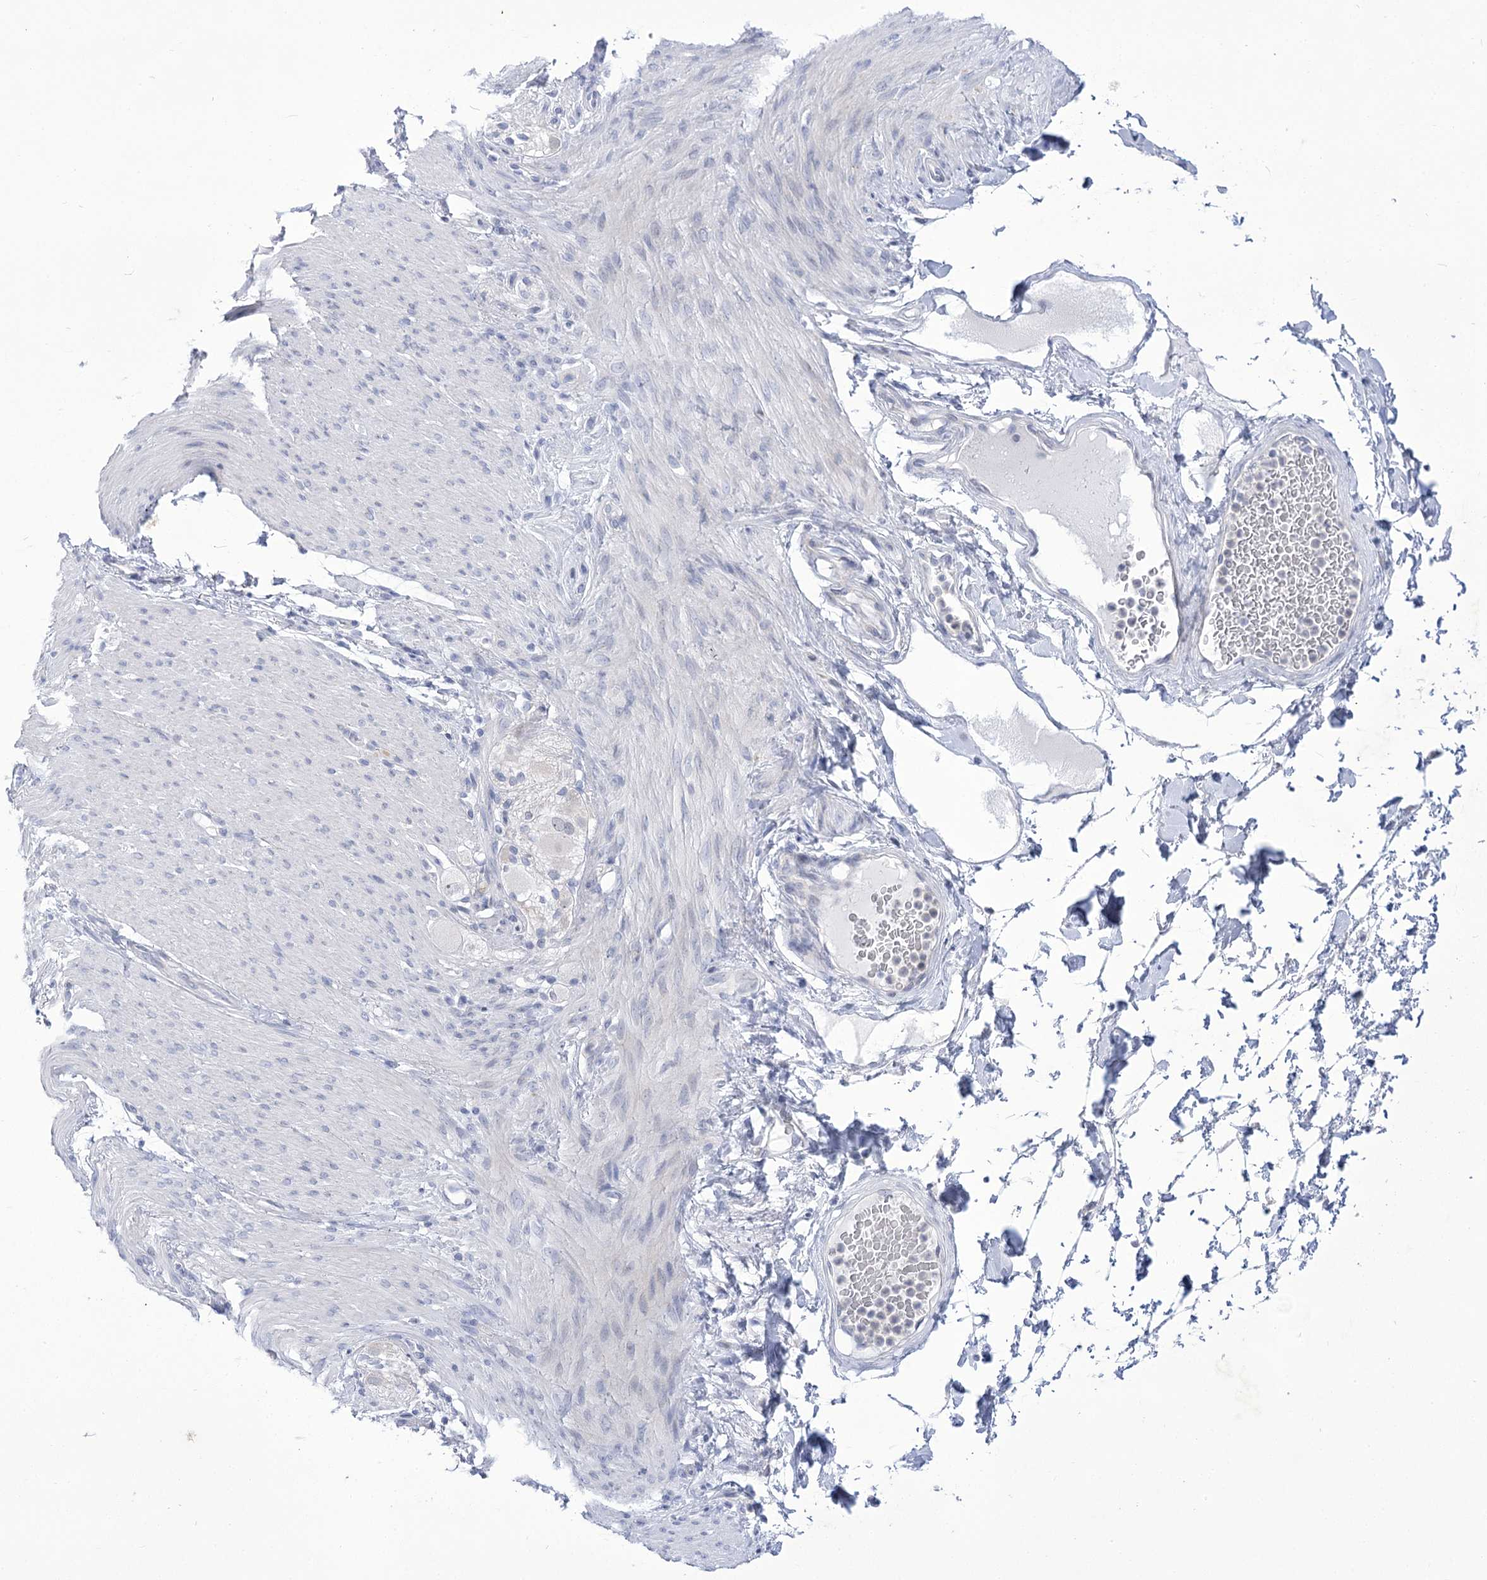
{"staining": {"intensity": "negative", "quantity": "none", "location": "none"}, "tissue": "adipose tissue", "cell_type": "Adipocytes", "image_type": "normal", "snomed": [{"axis": "morphology", "description": "Normal tissue, NOS"}, {"axis": "topography", "description": "Colon"}, {"axis": "topography", "description": "Peripheral nerve tissue"}], "caption": "This histopathology image is of benign adipose tissue stained with IHC to label a protein in brown with the nuclei are counter-stained blue. There is no positivity in adipocytes.", "gene": "BEND7", "patient": {"sex": "female", "age": 61}}